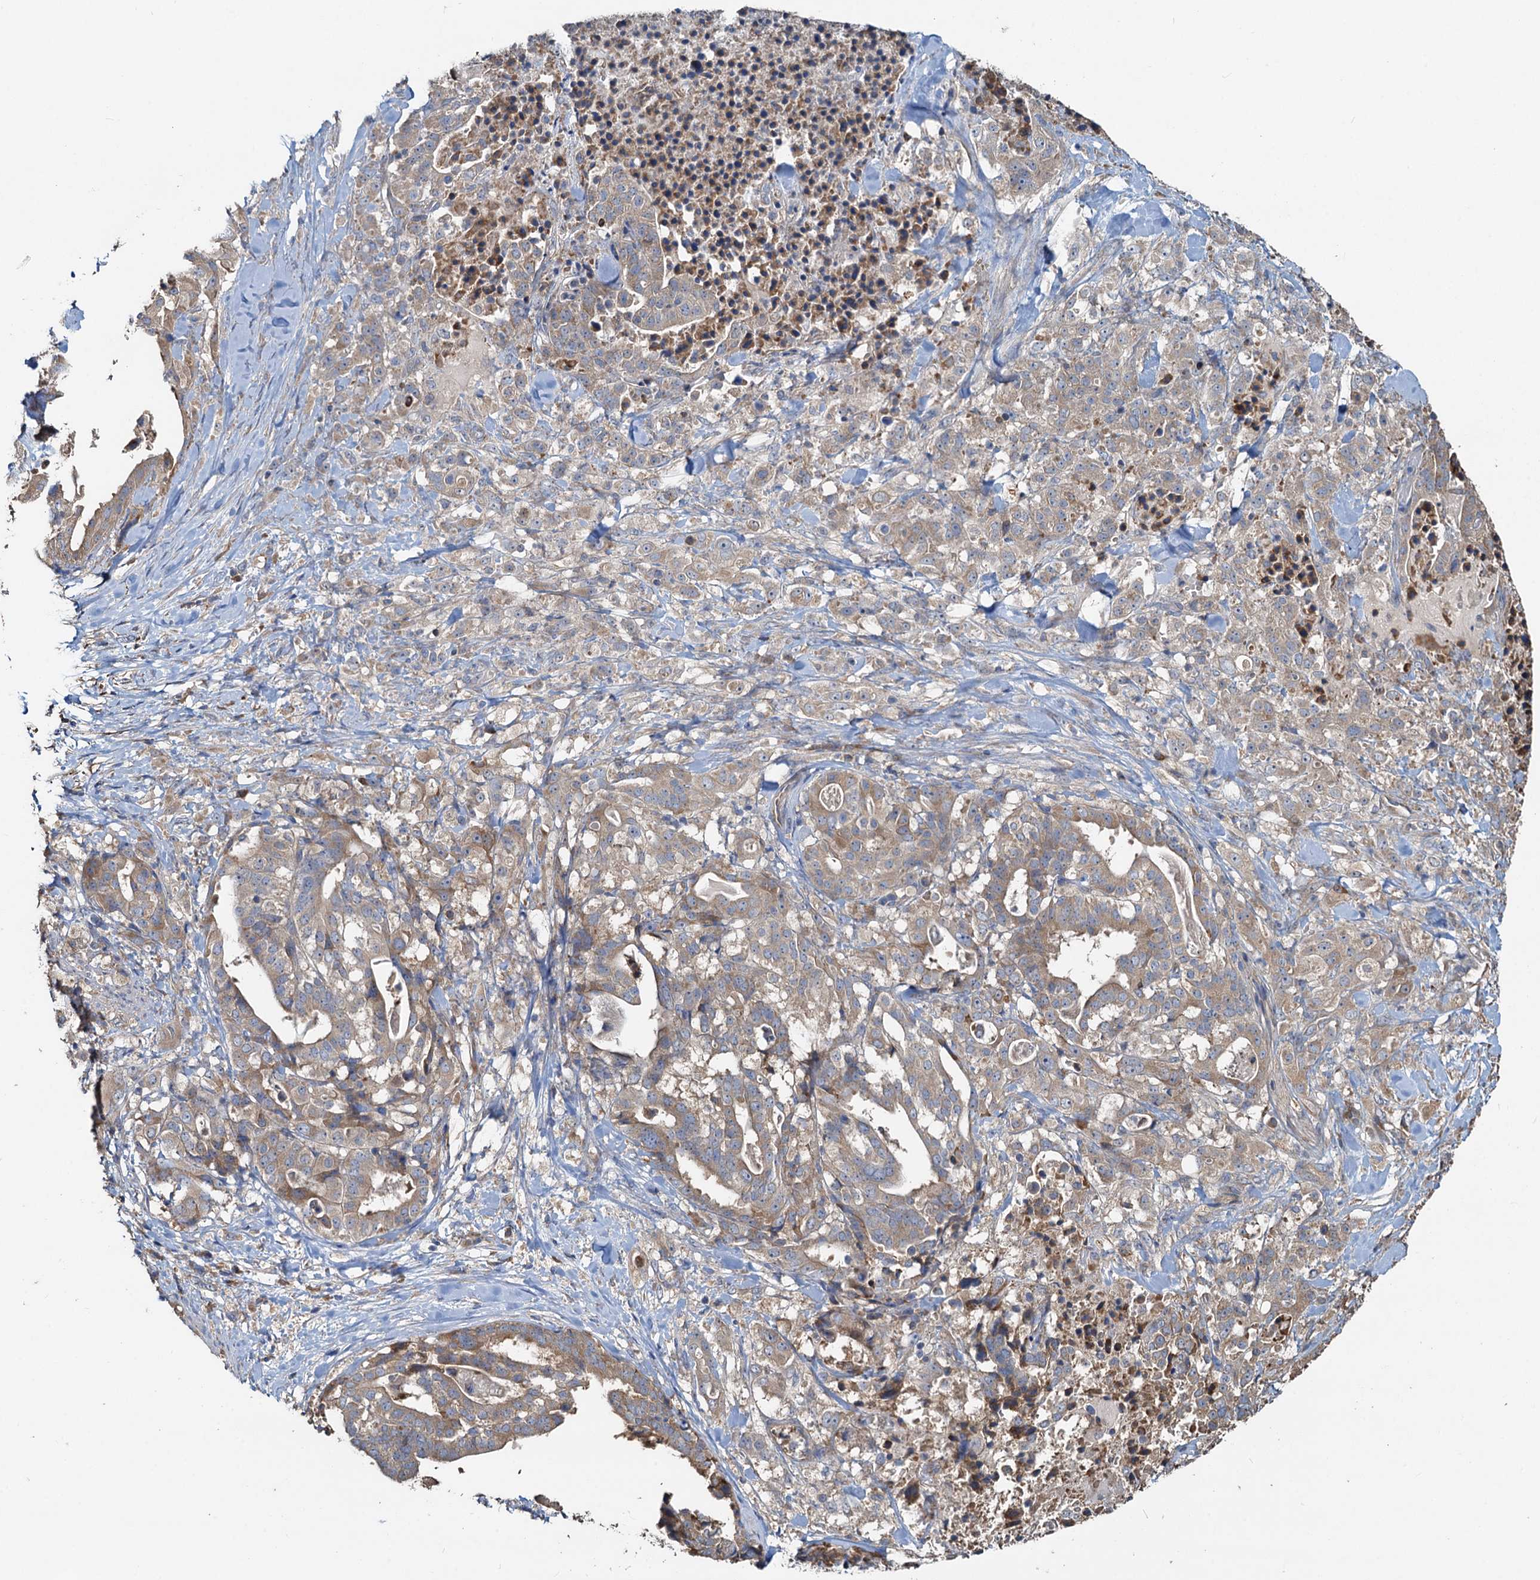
{"staining": {"intensity": "weak", "quantity": "25%-75%", "location": "cytoplasmic/membranous"}, "tissue": "stomach cancer", "cell_type": "Tumor cells", "image_type": "cancer", "snomed": [{"axis": "morphology", "description": "Adenocarcinoma, NOS"}, {"axis": "topography", "description": "Stomach"}], "caption": "High-magnification brightfield microscopy of stomach cancer stained with DAB (3,3'-diaminobenzidine) (brown) and counterstained with hematoxylin (blue). tumor cells exhibit weak cytoplasmic/membranous staining is seen in about25%-75% of cells.", "gene": "HYI", "patient": {"sex": "male", "age": 48}}